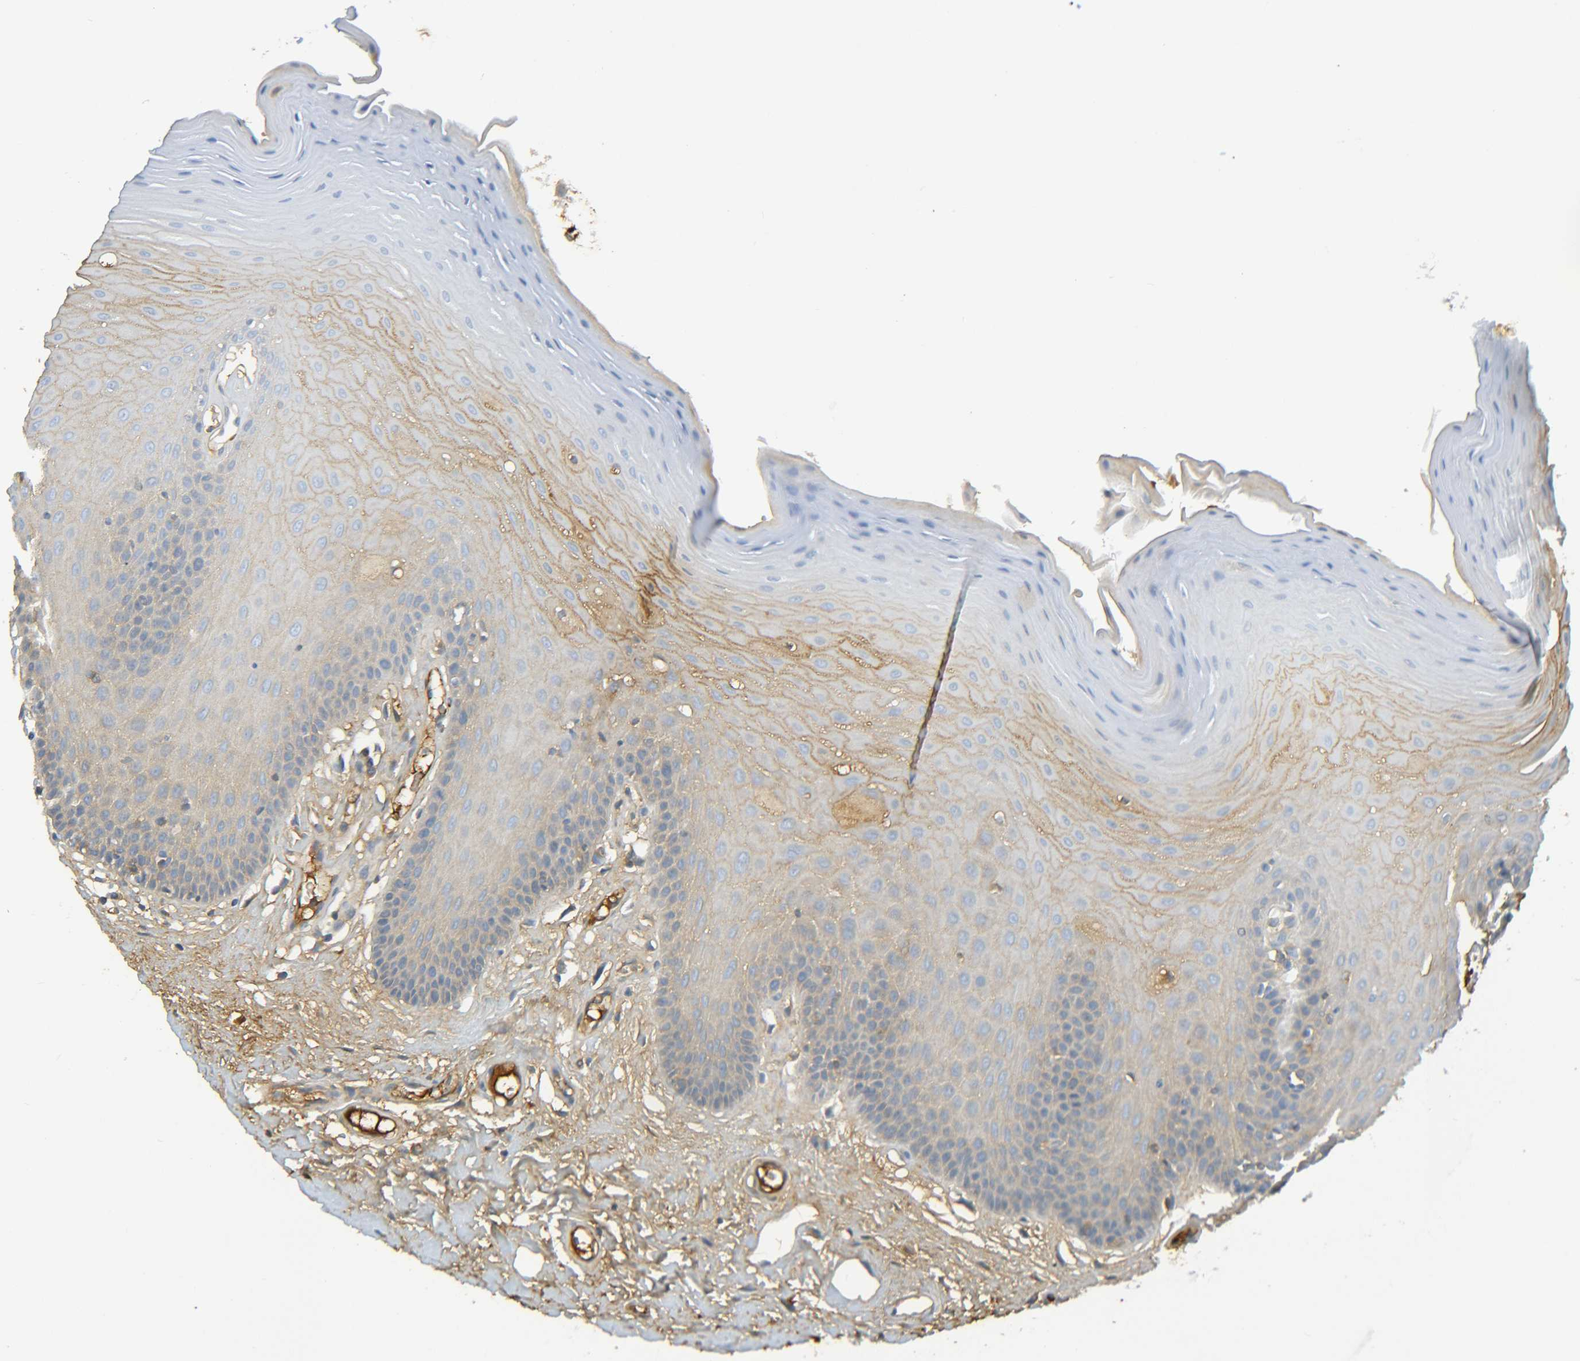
{"staining": {"intensity": "moderate", "quantity": "<25%", "location": "cytoplasmic/membranous"}, "tissue": "oral mucosa", "cell_type": "Squamous epithelial cells", "image_type": "normal", "snomed": [{"axis": "morphology", "description": "Normal tissue, NOS"}, {"axis": "morphology", "description": "Squamous cell carcinoma, NOS"}, {"axis": "topography", "description": "Skeletal muscle"}, {"axis": "topography", "description": "Adipose tissue"}, {"axis": "topography", "description": "Vascular tissue"}, {"axis": "topography", "description": "Oral tissue"}, {"axis": "topography", "description": "Peripheral nerve tissue"}, {"axis": "topography", "description": "Head-Neck"}], "caption": "The photomicrograph reveals immunohistochemical staining of unremarkable oral mucosa. There is moderate cytoplasmic/membranous expression is appreciated in about <25% of squamous epithelial cells.", "gene": "C1QA", "patient": {"sex": "male", "age": 71}}